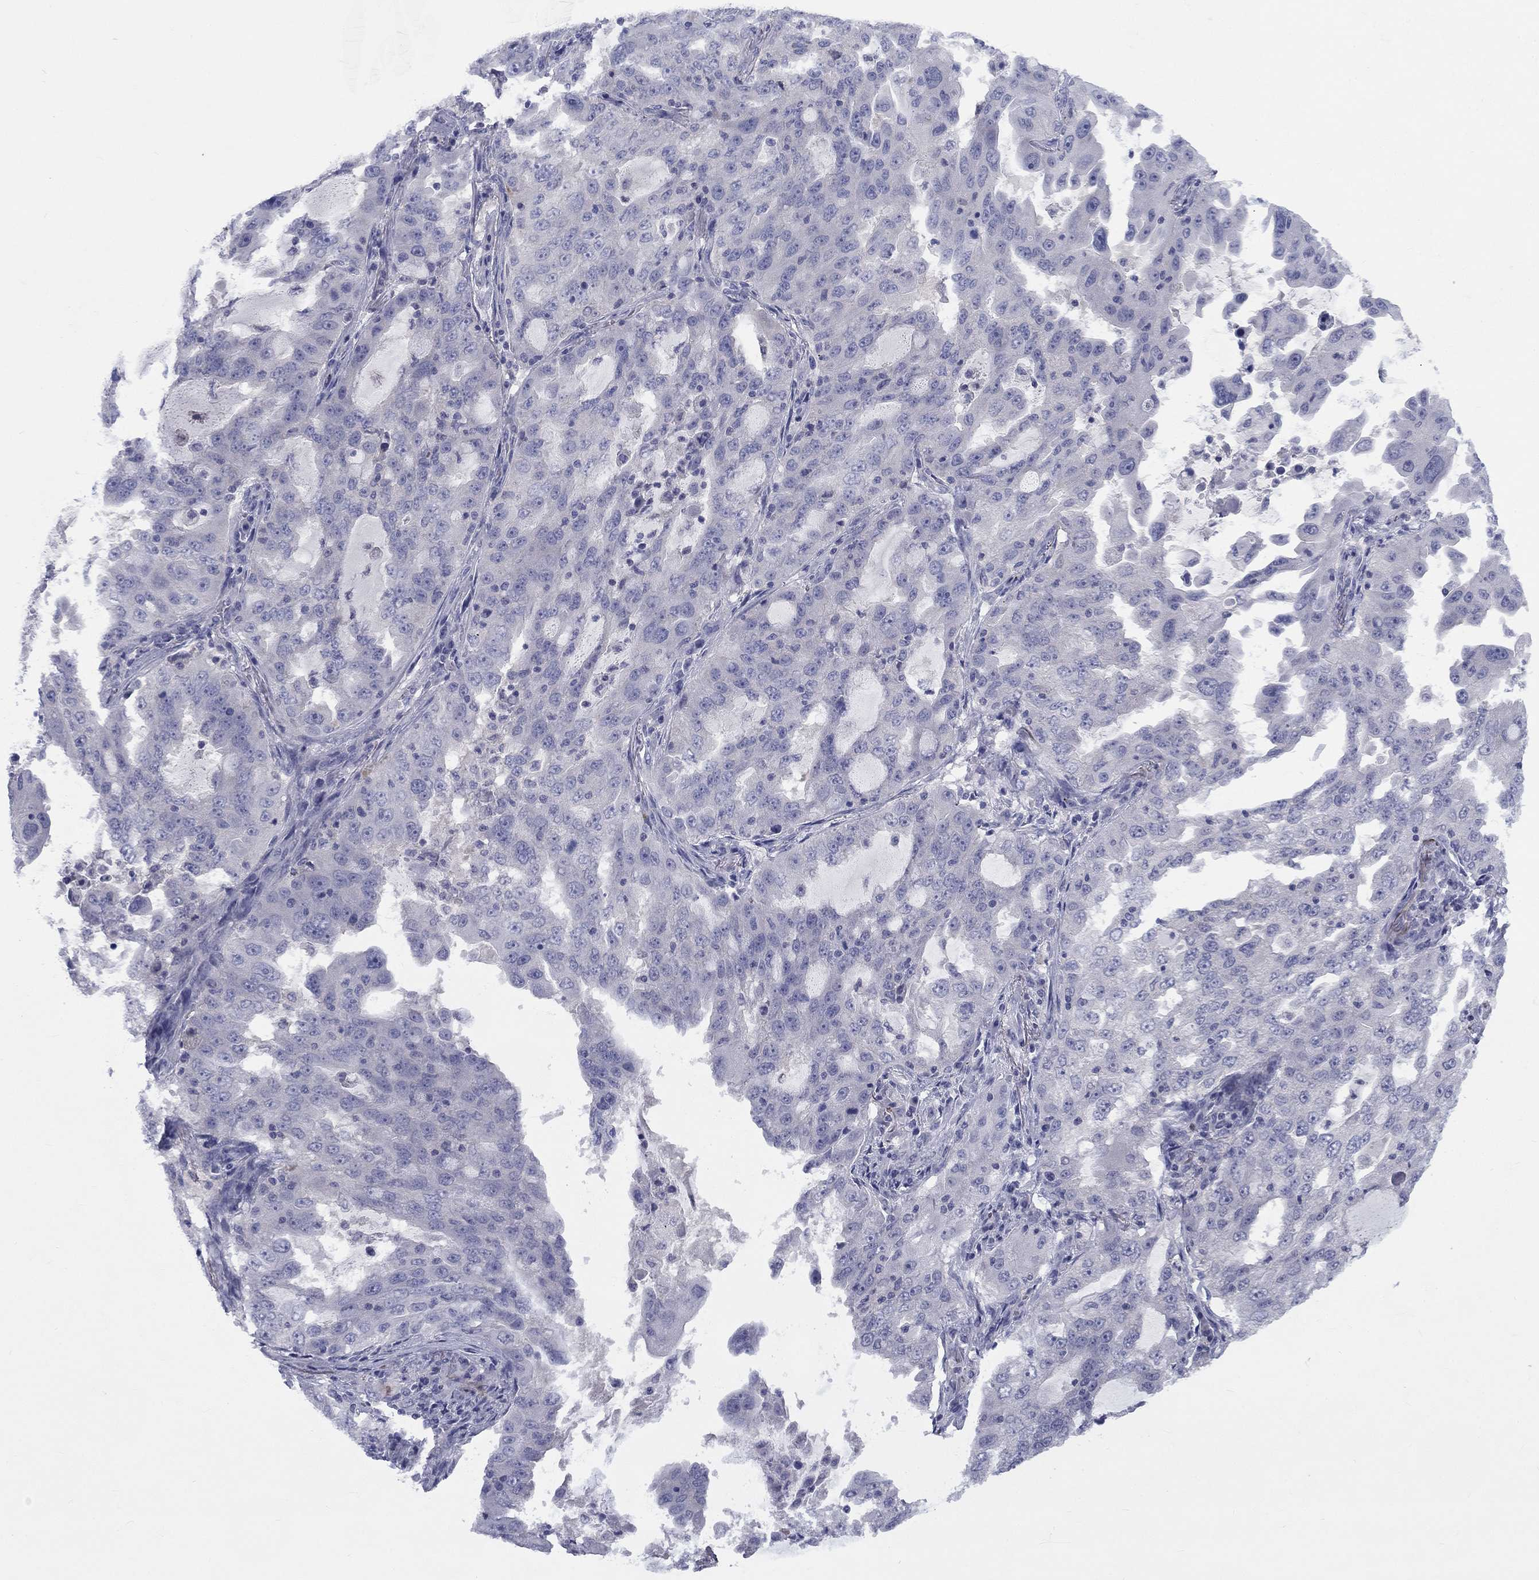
{"staining": {"intensity": "negative", "quantity": "none", "location": "none"}, "tissue": "lung cancer", "cell_type": "Tumor cells", "image_type": "cancer", "snomed": [{"axis": "morphology", "description": "Adenocarcinoma, NOS"}, {"axis": "topography", "description": "Lung"}], "caption": "Immunohistochemical staining of adenocarcinoma (lung) shows no significant positivity in tumor cells.", "gene": "CACNA1A", "patient": {"sex": "female", "age": 61}}